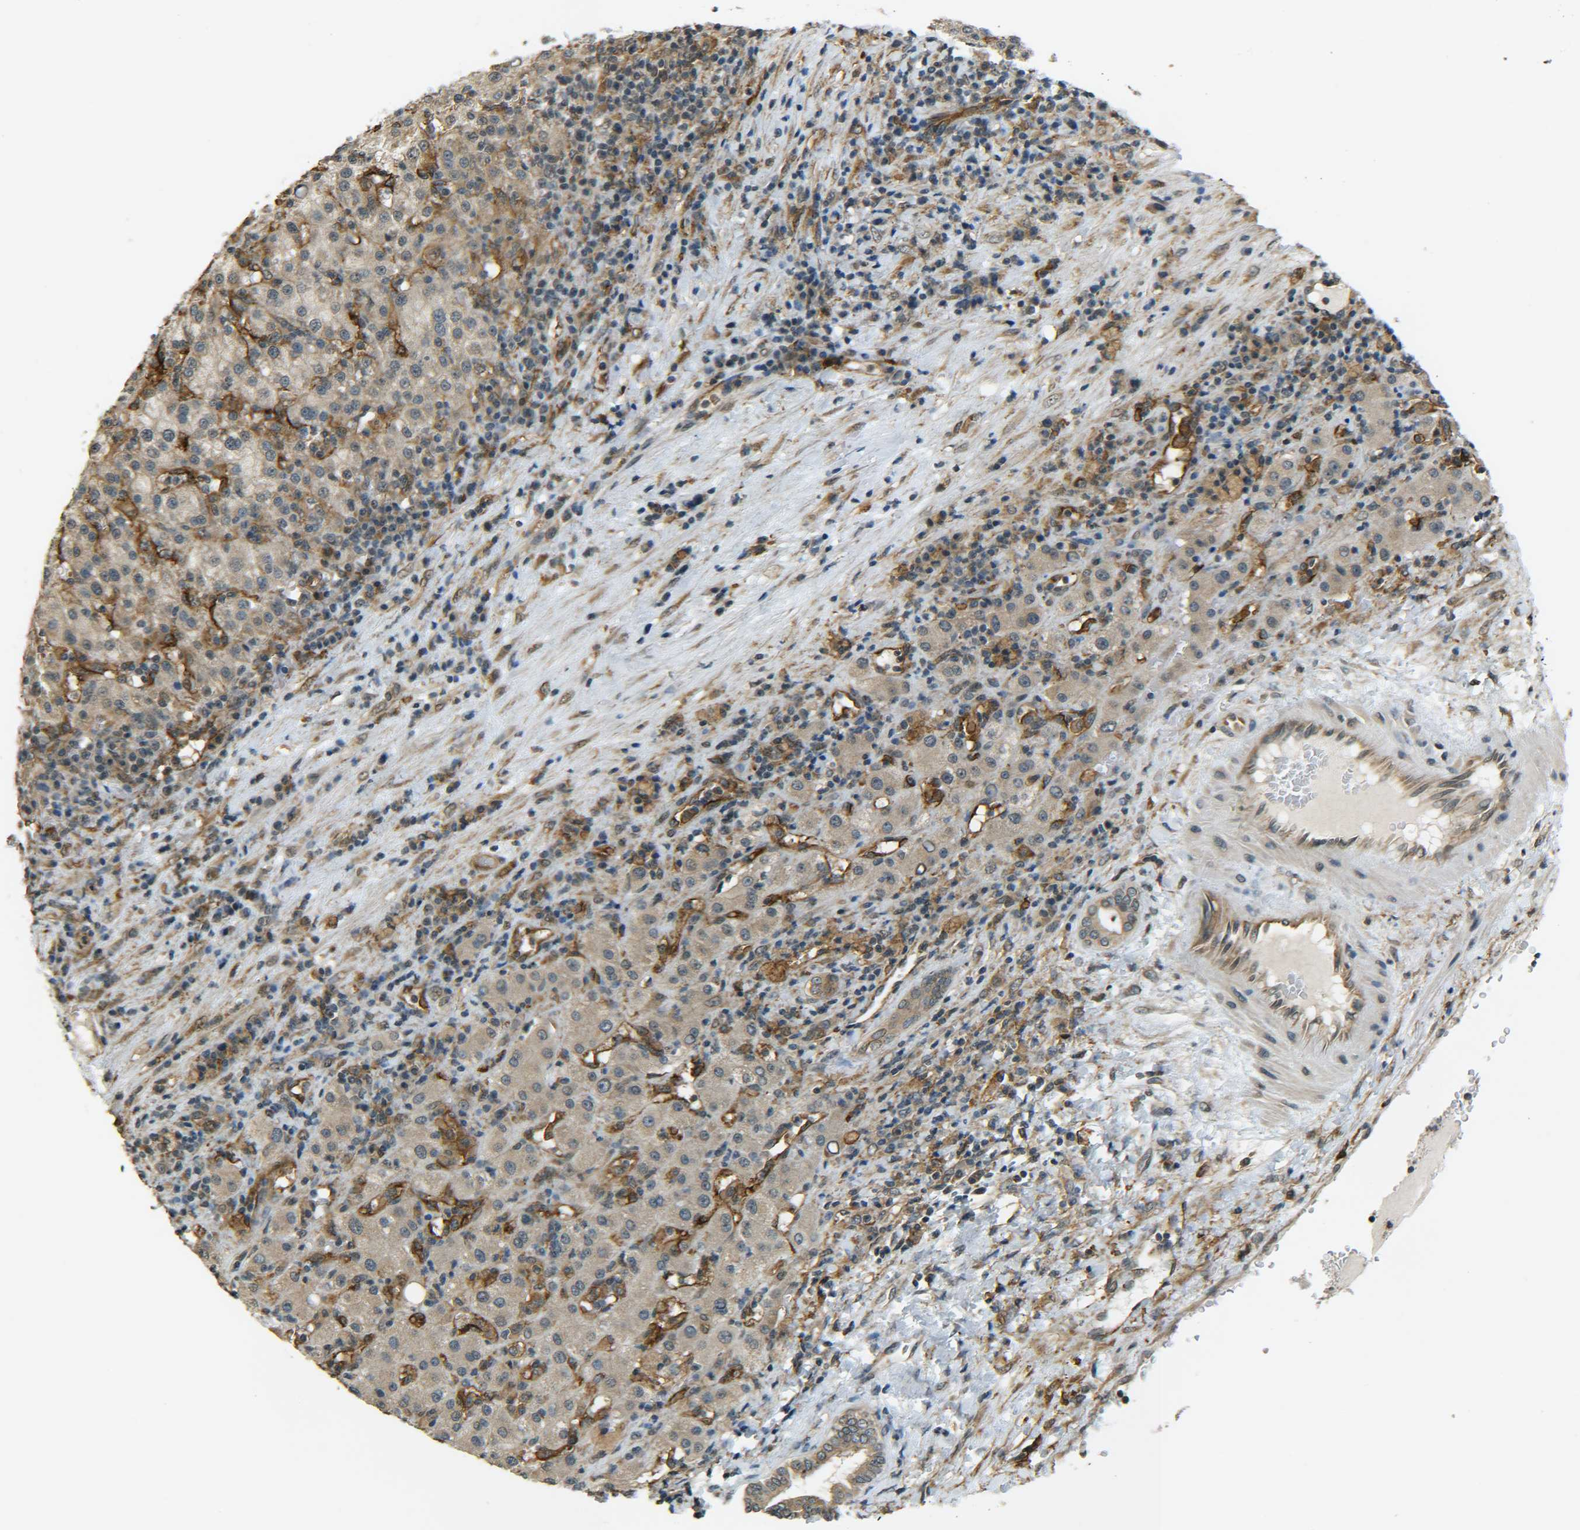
{"staining": {"intensity": "moderate", "quantity": ">75%", "location": "cytoplasmic/membranous"}, "tissue": "liver cancer", "cell_type": "Tumor cells", "image_type": "cancer", "snomed": [{"axis": "morphology", "description": "Carcinoma, Hepatocellular, NOS"}, {"axis": "topography", "description": "Liver"}], "caption": "Immunohistochemical staining of liver cancer reveals moderate cytoplasmic/membranous protein expression in about >75% of tumor cells. The protein is stained brown, and the nuclei are stained in blue (DAB (3,3'-diaminobenzidine) IHC with brightfield microscopy, high magnification).", "gene": "DAB2", "patient": {"sex": "female", "age": 58}}